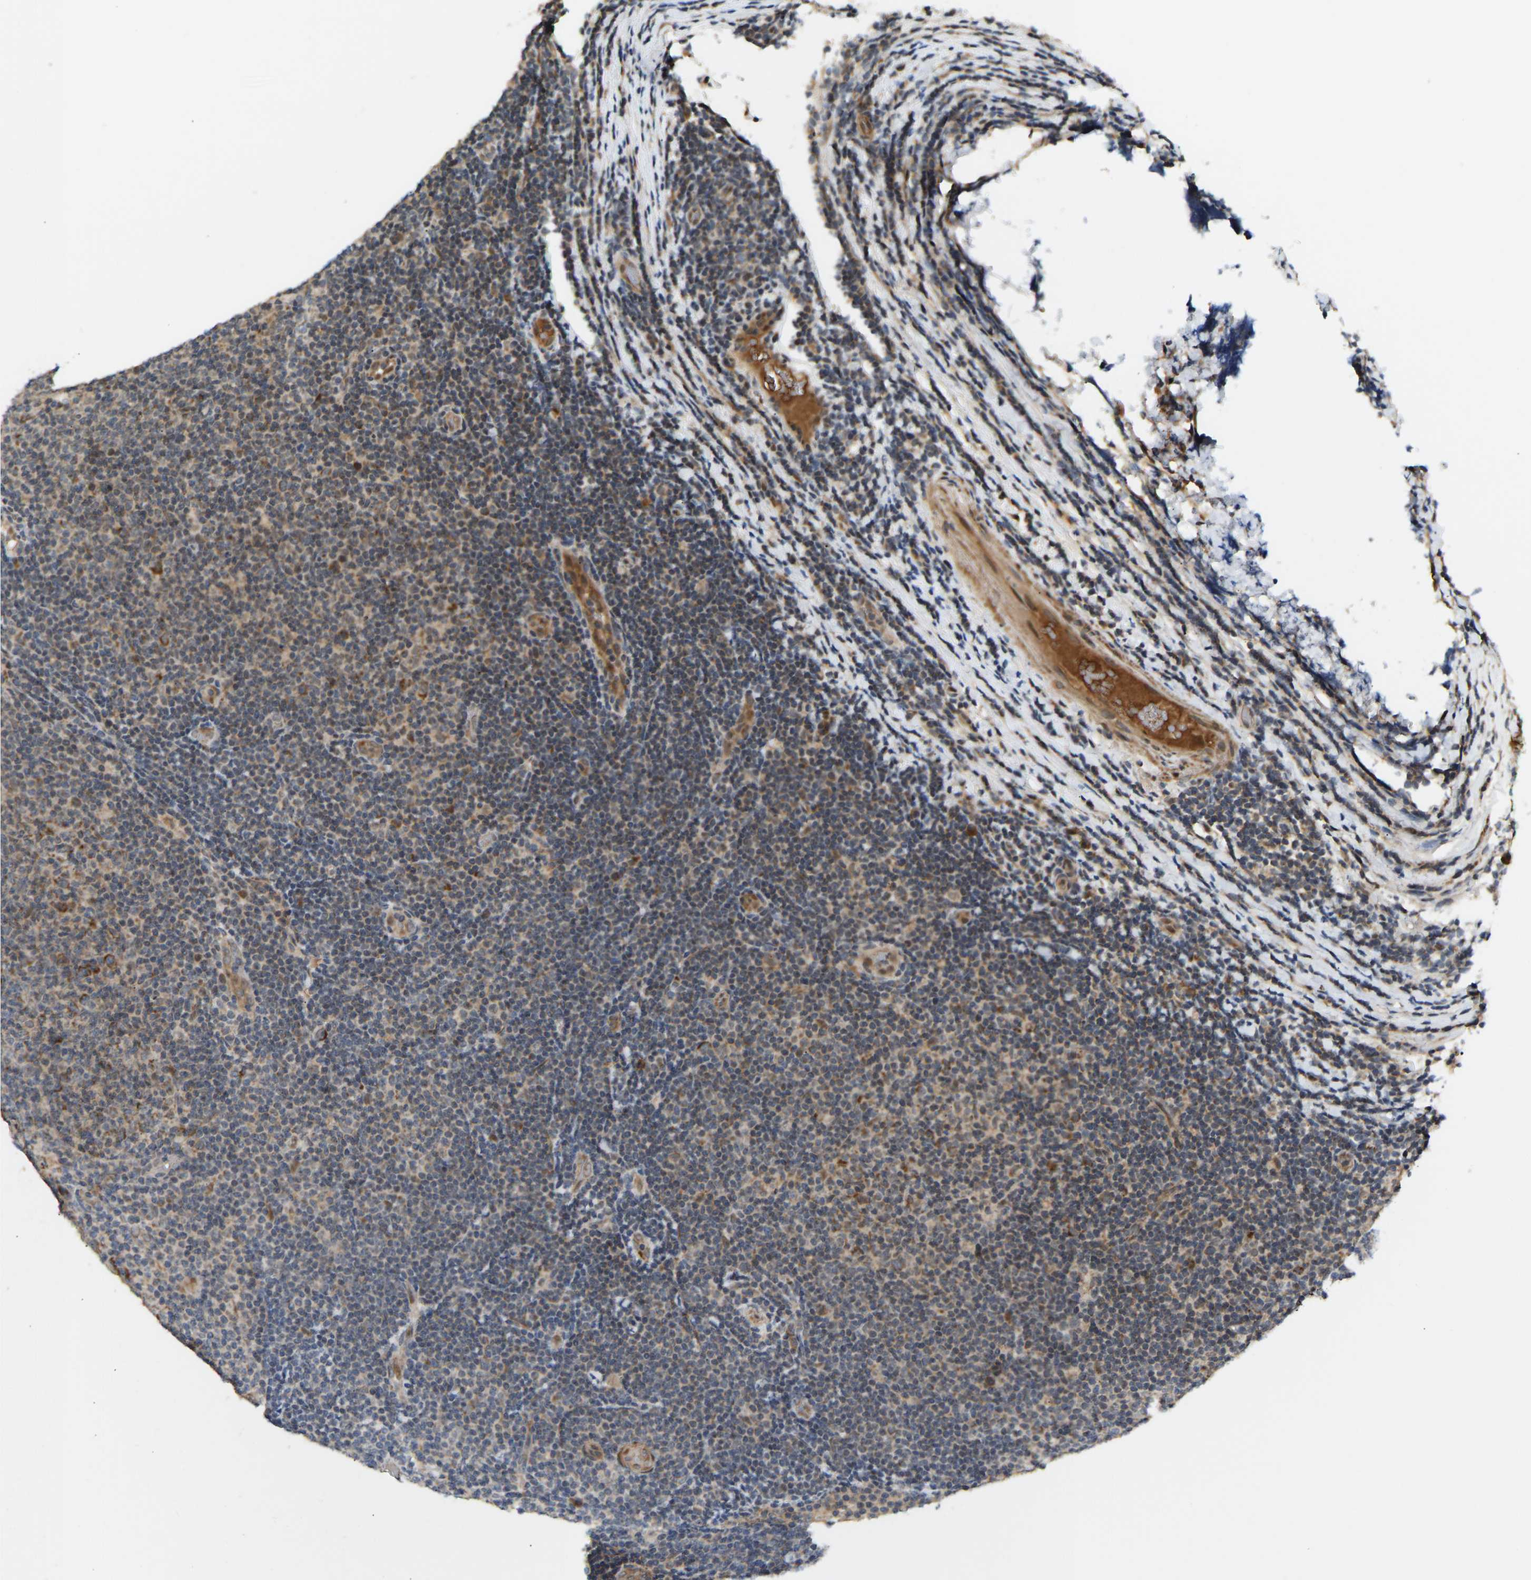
{"staining": {"intensity": "weak", "quantity": "25%-75%", "location": "cytoplasmic/membranous"}, "tissue": "lymphoma", "cell_type": "Tumor cells", "image_type": "cancer", "snomed": [{"axis": "morphology", "description": "Malignant lymphoma, non-Hodgkin's type, Low grade"}, {"axis": "topography", "description": "Lymph node"}], "caption": "Low-grade malignant lymphoma, non-Hodgkin's type was stained to show a protein in brown. There is low levels of weak cytoplasmic/membranous positivity in about 25%-75% of tumor cells. (IHC, brightfield microscopy, high magnification).", "gene": "PTCD1", "patient": {"sex": "male", "age": 83}}